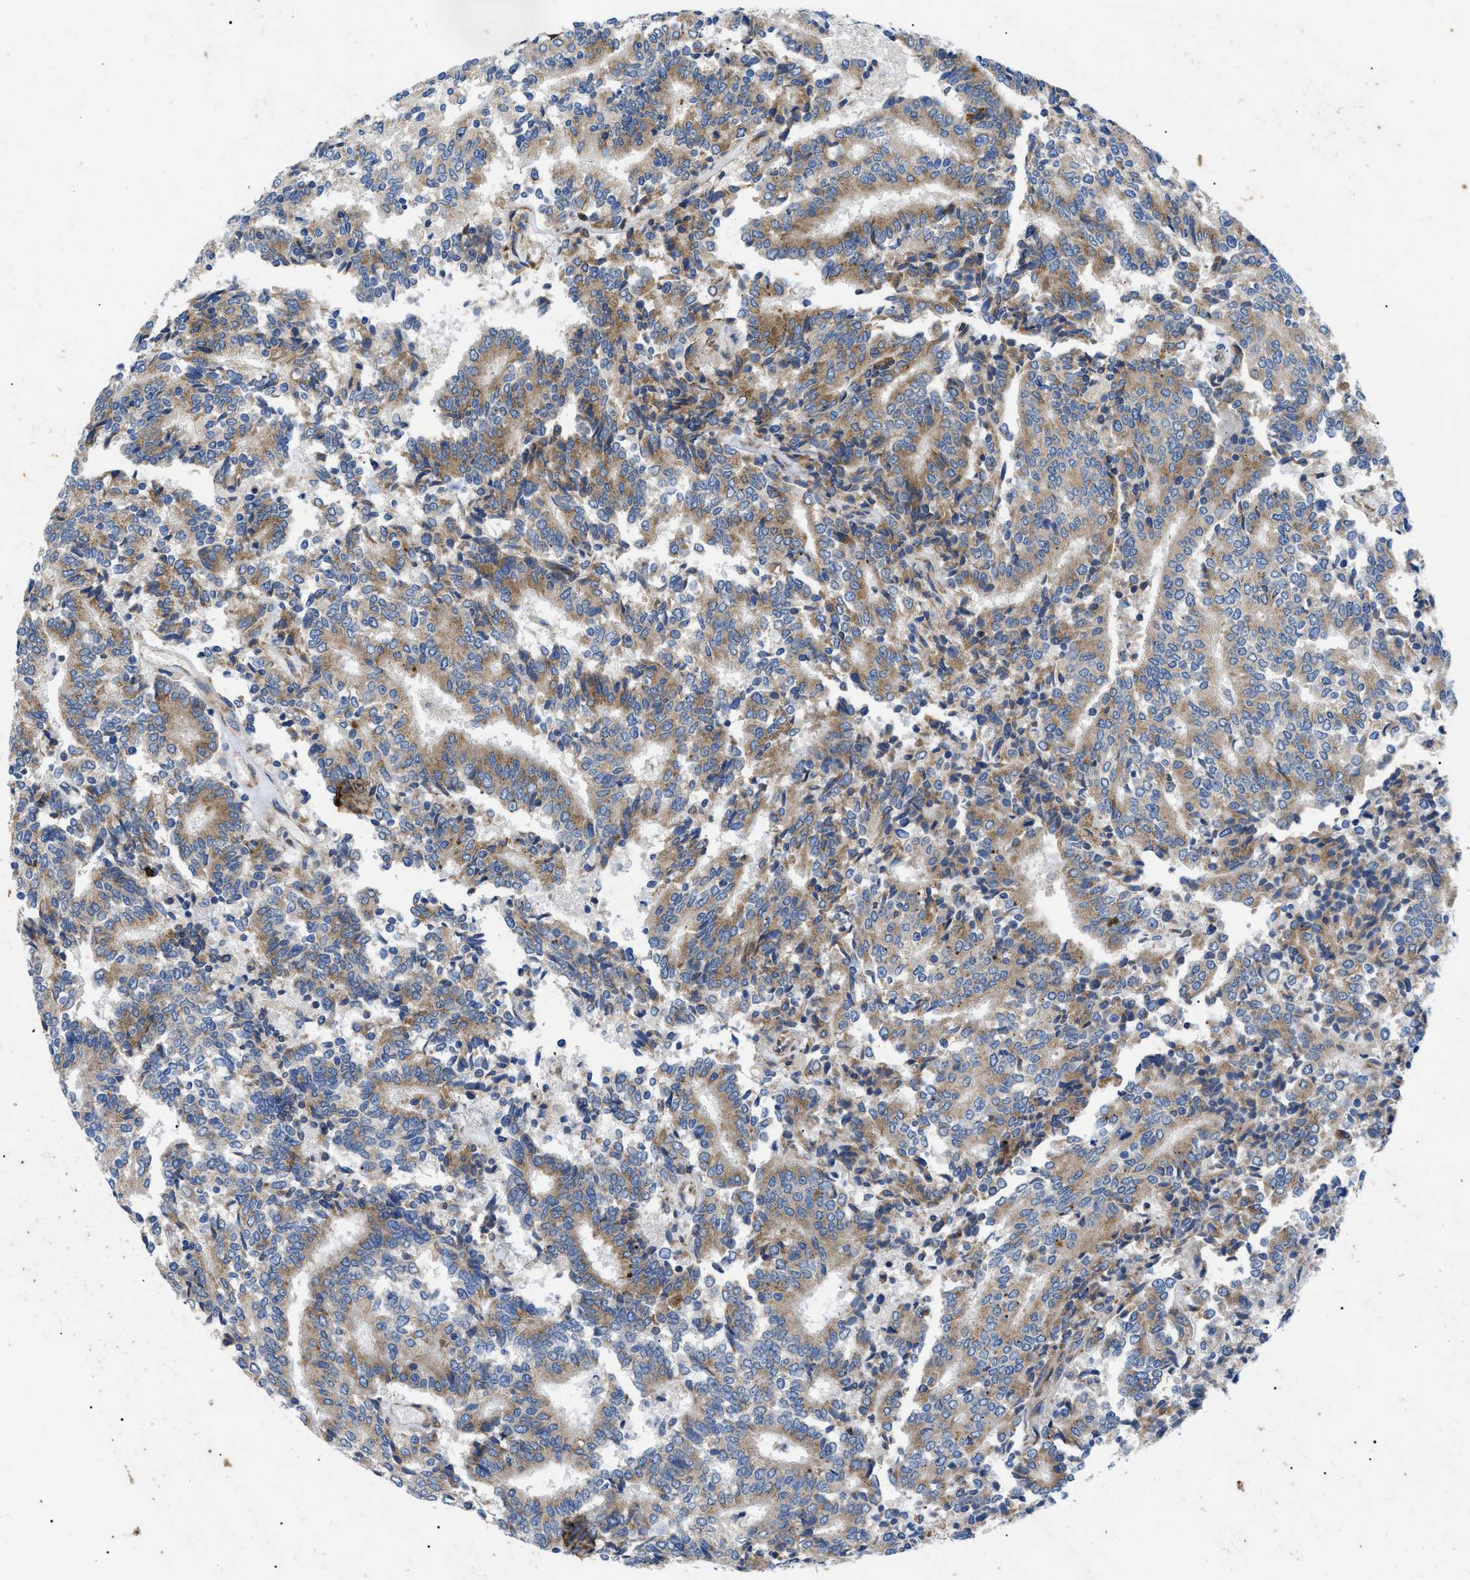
{"staining": {"intensity": "moderate", "quantity": ">75%", "location": "cytoplasmic/membranous"}, "tissue": "prostate cancer", "cell_type": "Tumor cells", "image_type": "cancer", "snomed": [{"axis": "morphology", "description": "Normal tissue, NOS"}, {"axis": "morphology", "description": "Adenocarcinoma, High grade"}, {"axis": "topography", "description": "Prostate"}, {"axis": "topography", "description": "Seminal veicle"}], "caption": "Human prostate cancer stained with a protein marker shows moderate staining in tumor cells.", "gene": "HSPB8", "patient": {"sex": "male", "age": 55}}